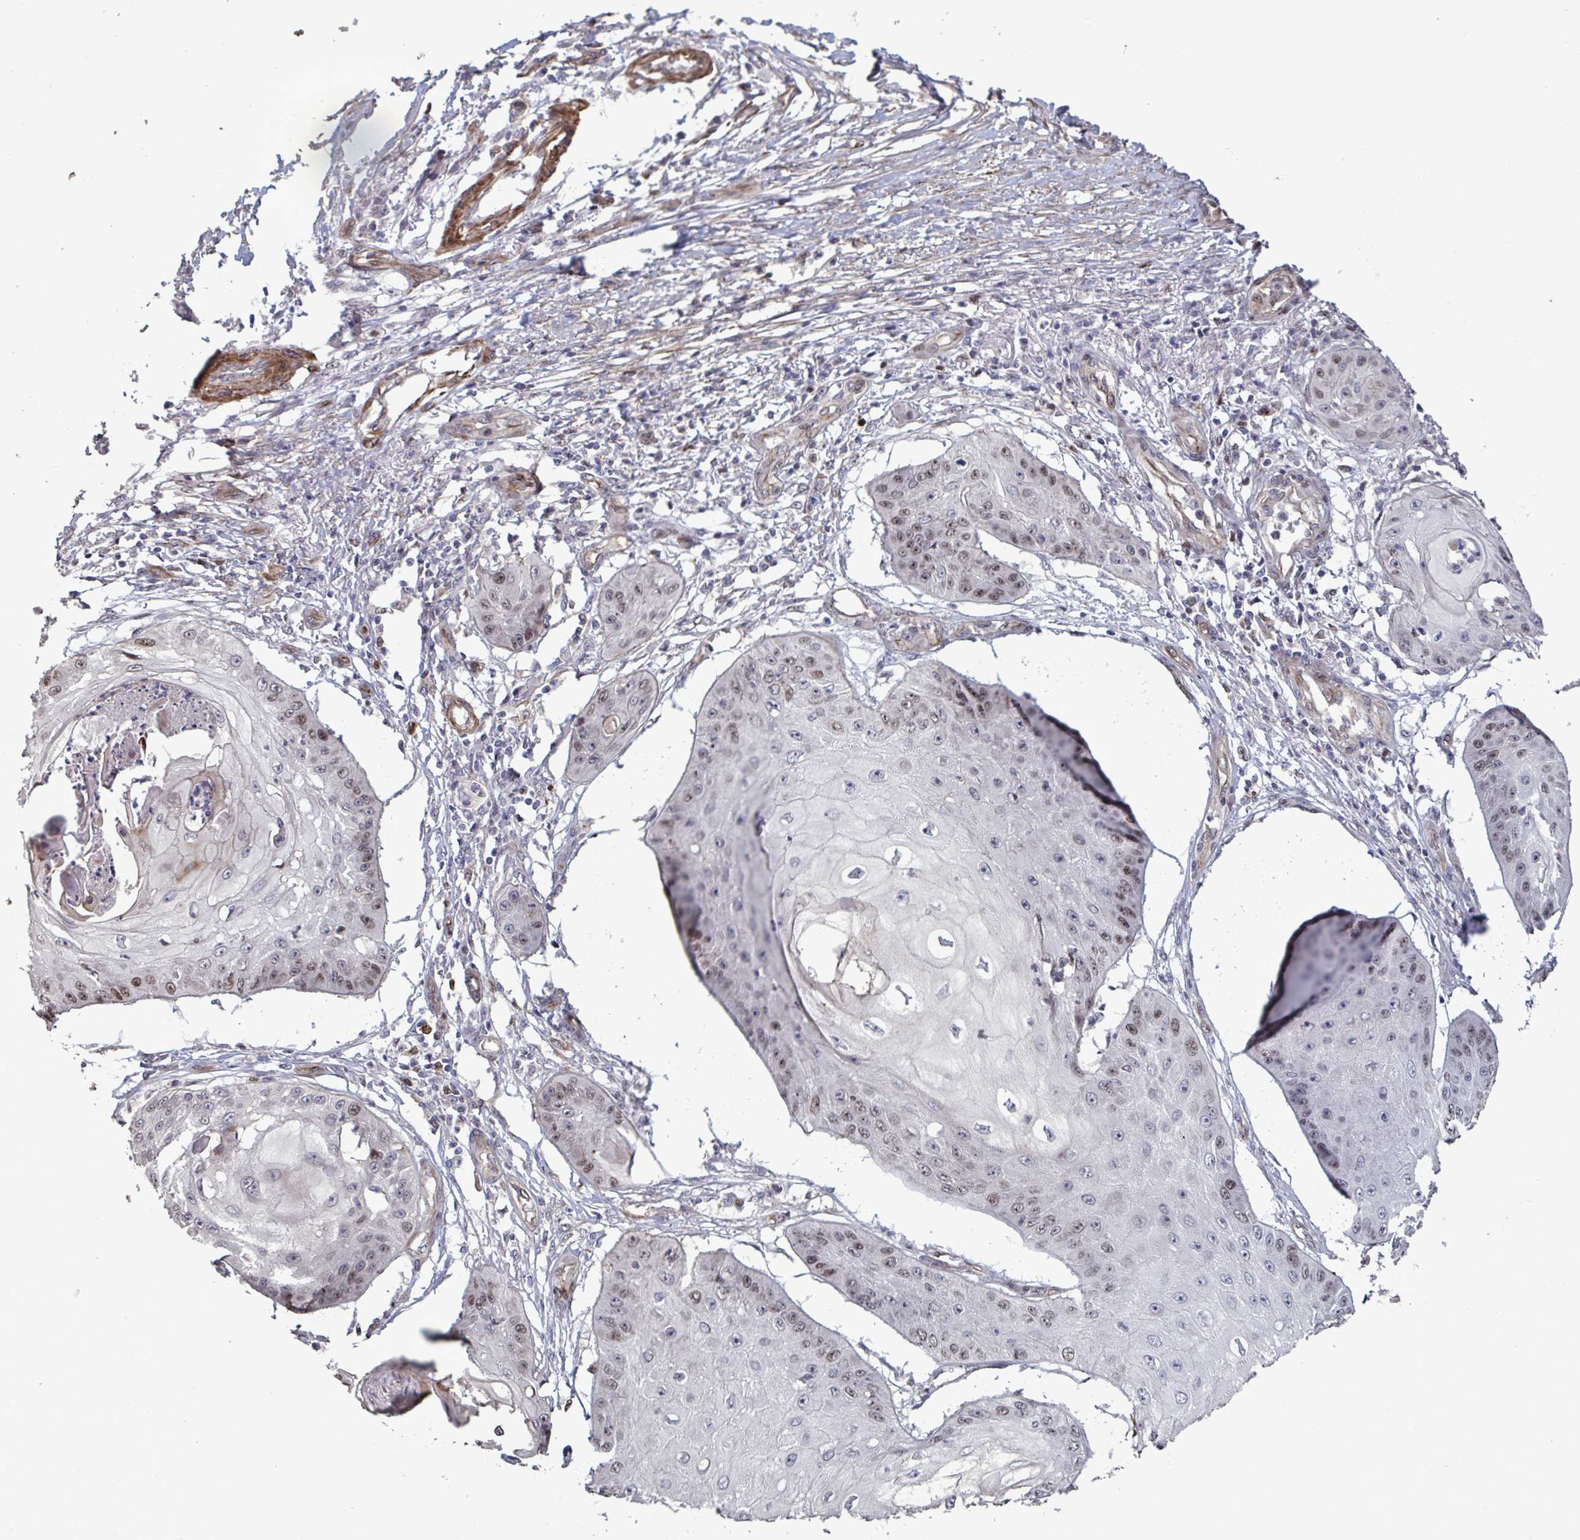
{"staining": {"intensity": "weak", "quantity": "25%-75%", "location": "nuclear"}, "tissue": "skin cancer", "cell_type": "Tumor cells", "image_type": "cancer", "snomed": [{"axis": "morphology", "description": "Squamous cell carcinoma, NOS"}, {"axis": "topography", "description": "Skin"}], "caption": "Immunohistochemical staining of human squamous cell carcinoma (skin) reveals weak nuclear protein positivity in about 25%-75% of tumor cells.", "gene": "IPO5", "patient": {"sex": "male", "age": 70}}